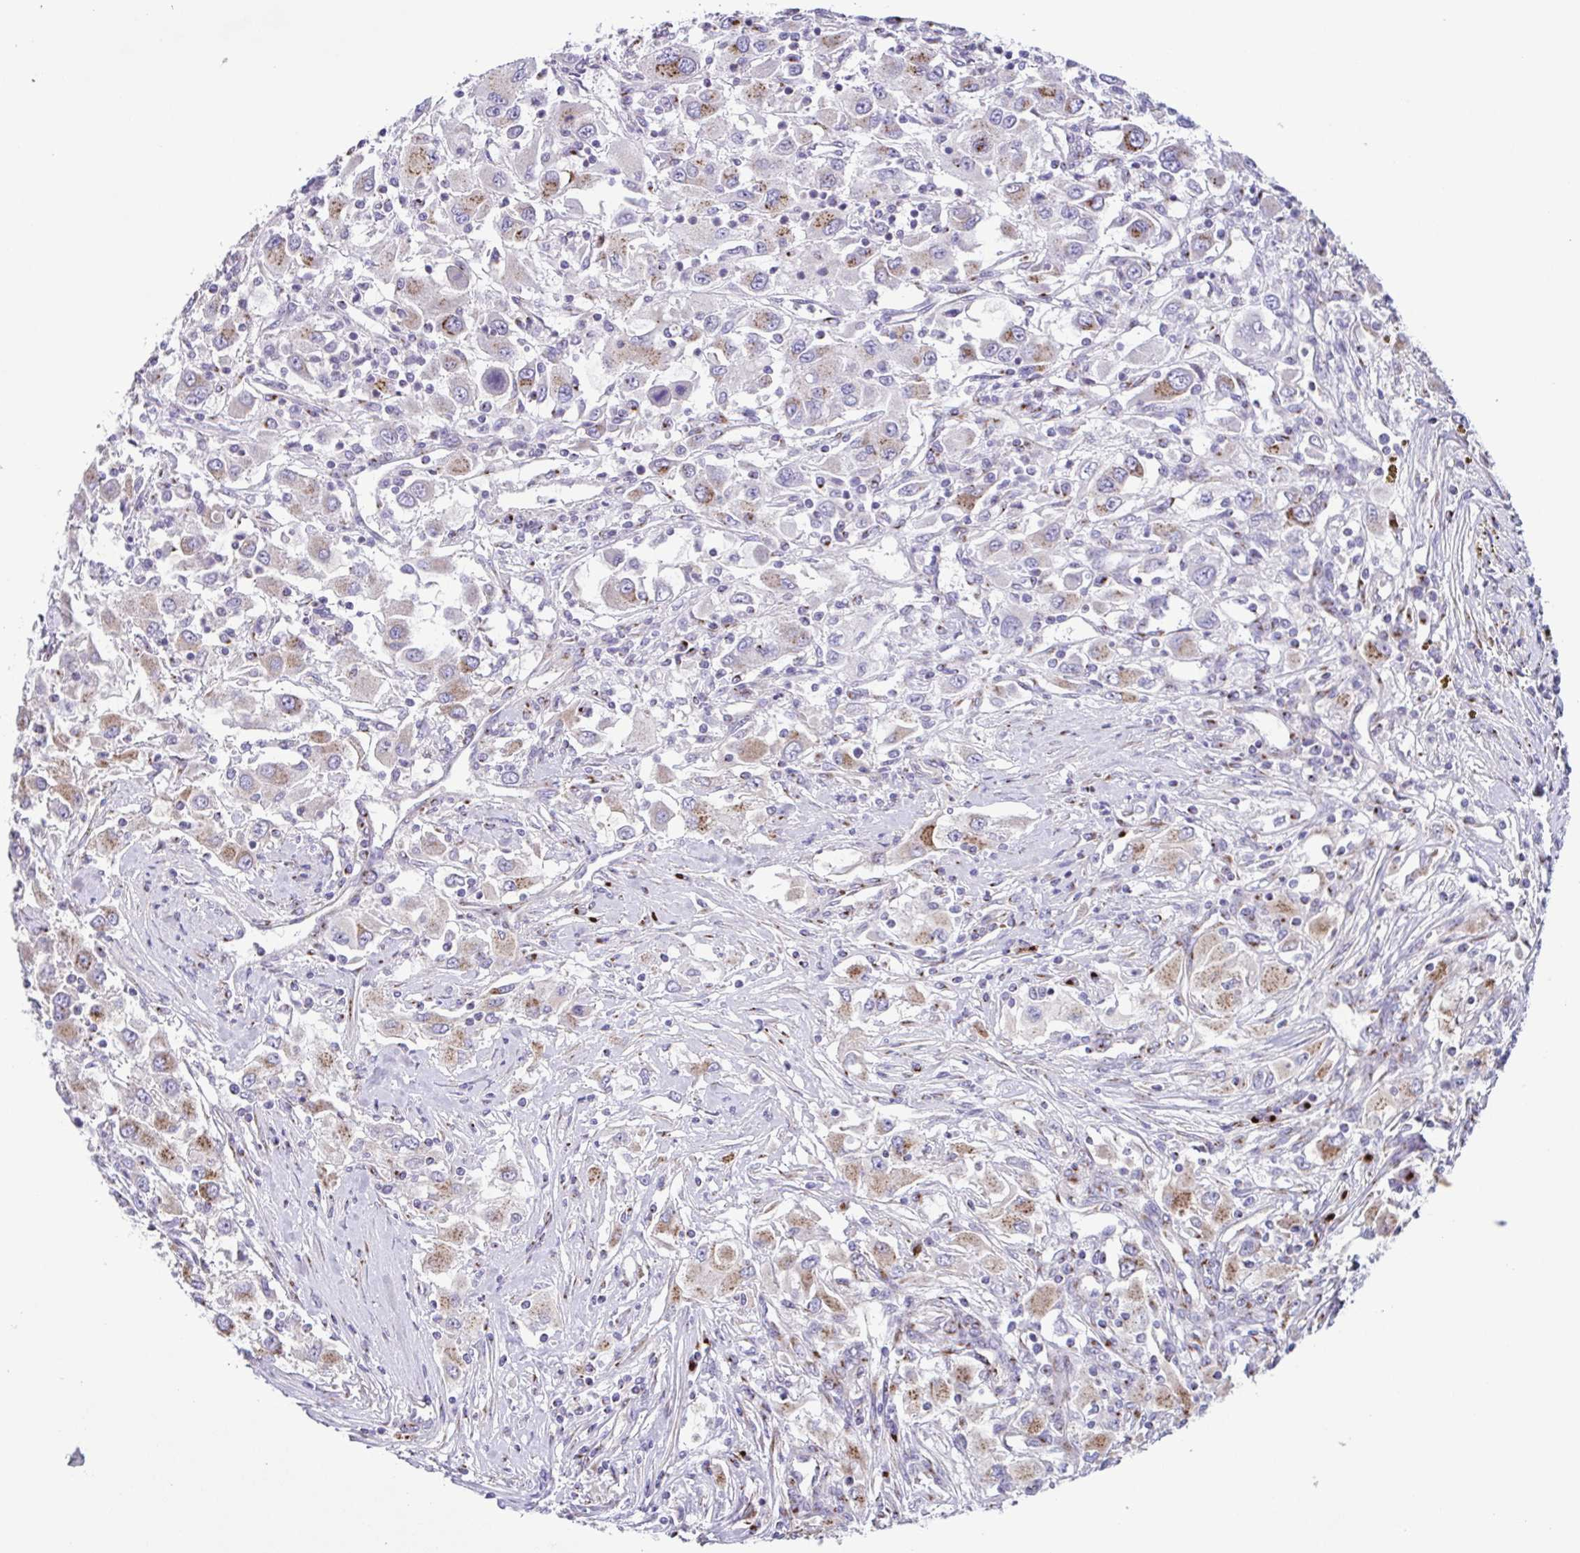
{"staining": {"intensity": "weak", "quantity": "25%-75%", "location": "cytoplasmic/membranous"}, "tissue": "renal cancer", "cell_type": "Tumor cells", "image_type": "cancer", "snomed": [{"axis": "morphology", "description": "Adenocarcinoma, NOS"}, {"axis": "topography", "description": "Kidney"}], "caption": "Human adenocarcinoma (renal) stained with a brown dye demonstrates weak cytoplasmic/membranous positive expression in about 25%-75% of tumor cells.", "gene": "COL17A1", "patient": {"sex": "female", "age": 67}}